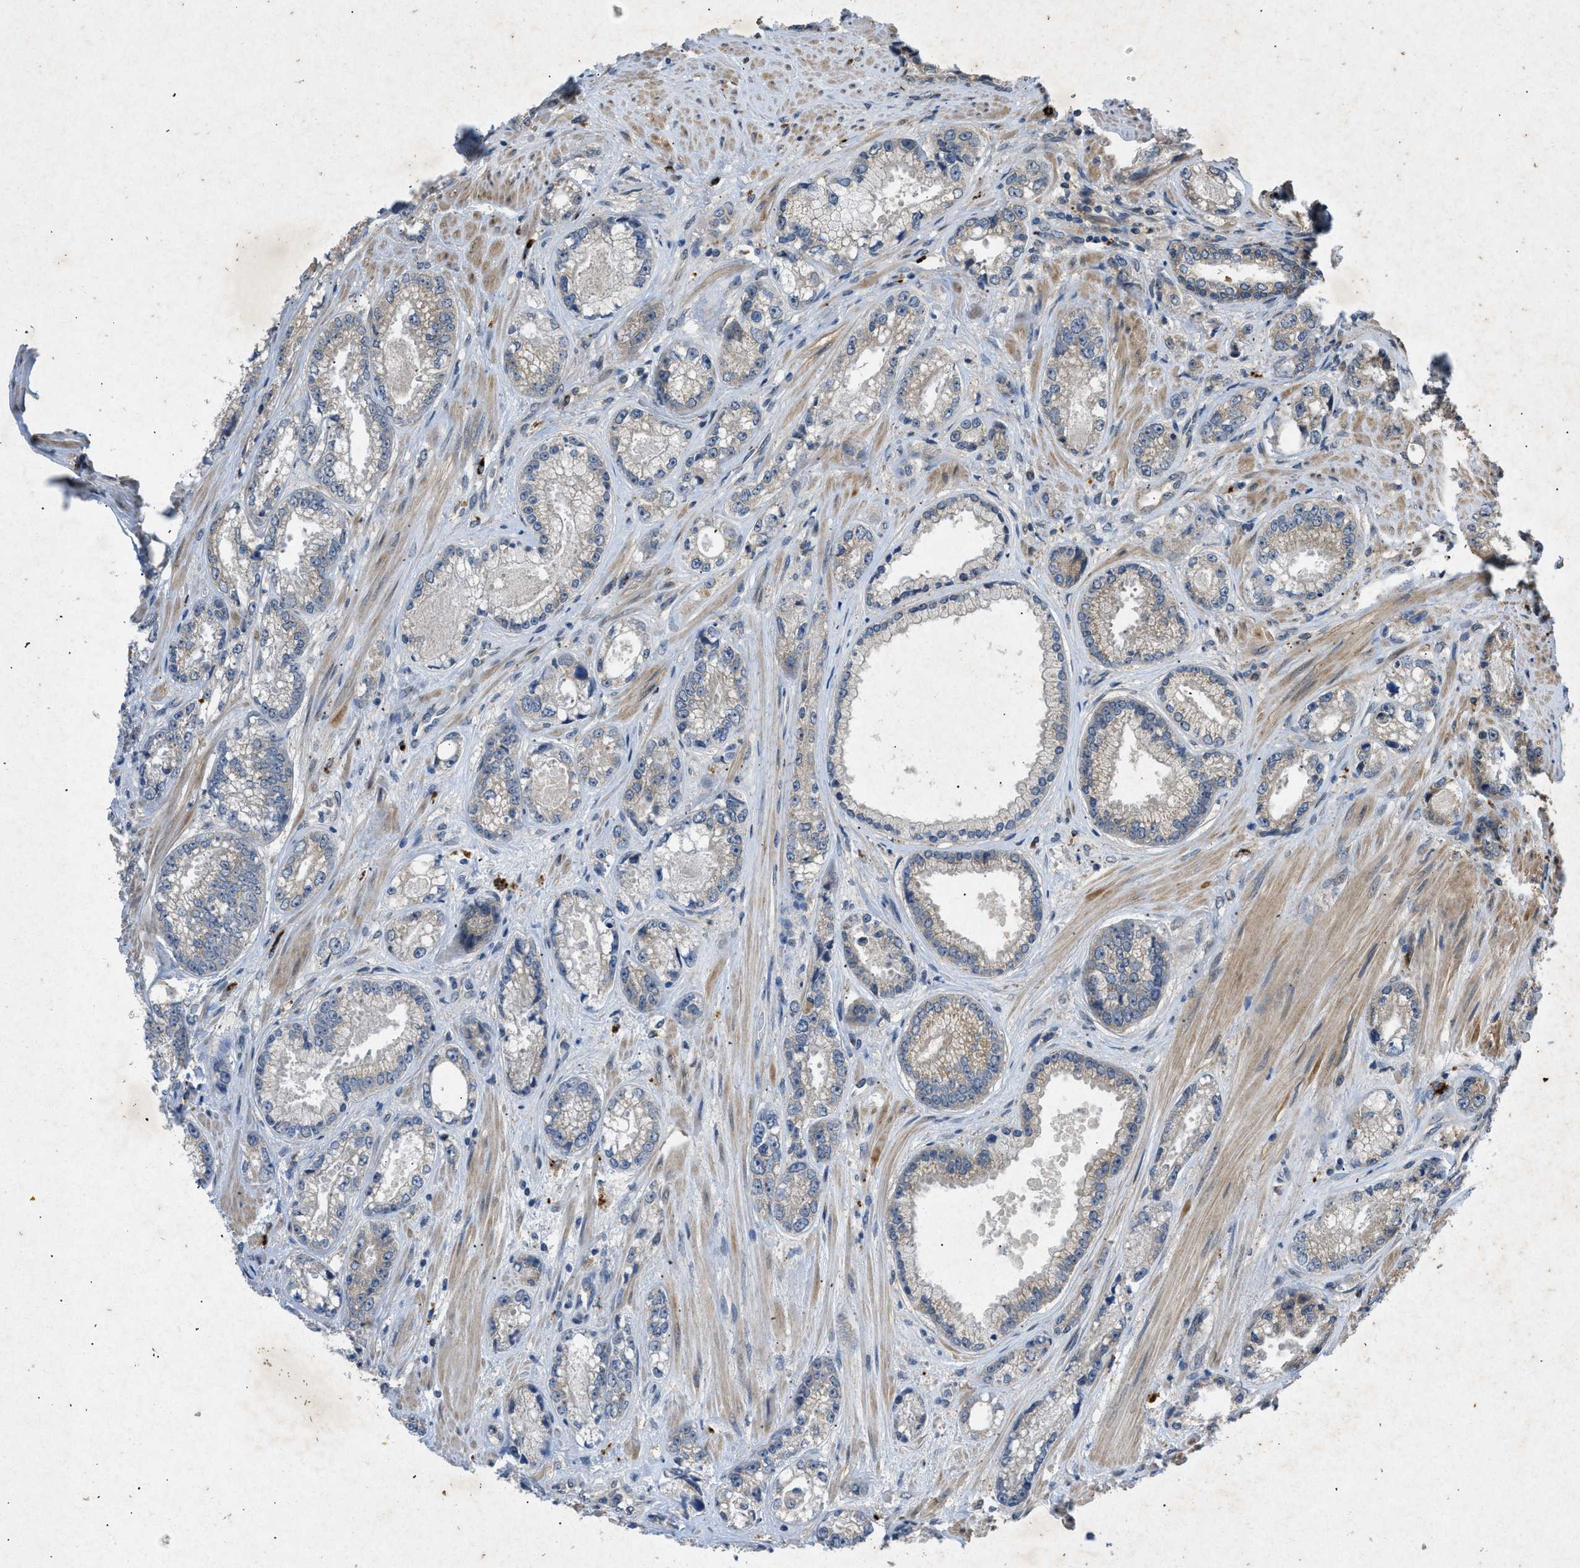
{"staining": {"intensity": "weak", "quantity": "25%-75%", "location": "cytoplasmic/membranous"}, "tissue": "prostate cancer", "cell_type": "Tumor cells", "image_type": "cancer", "snomed": [{"axis": "morphology", "description": "Adenocarcinoma, High grade"}, {"axis": "topography", "description": "Prostate"}], "caption": "DAB (3,3'-diaminobenzidine) immunohistochemical staining of human prostate cancer (adenocarcinoma (high-grade)) displays weak cytoplasmic/membranous protein expression in about 25%-75% of tumor cells.", "gene": "PRKG2", "patient": {"sex": "male", "age": 61}}